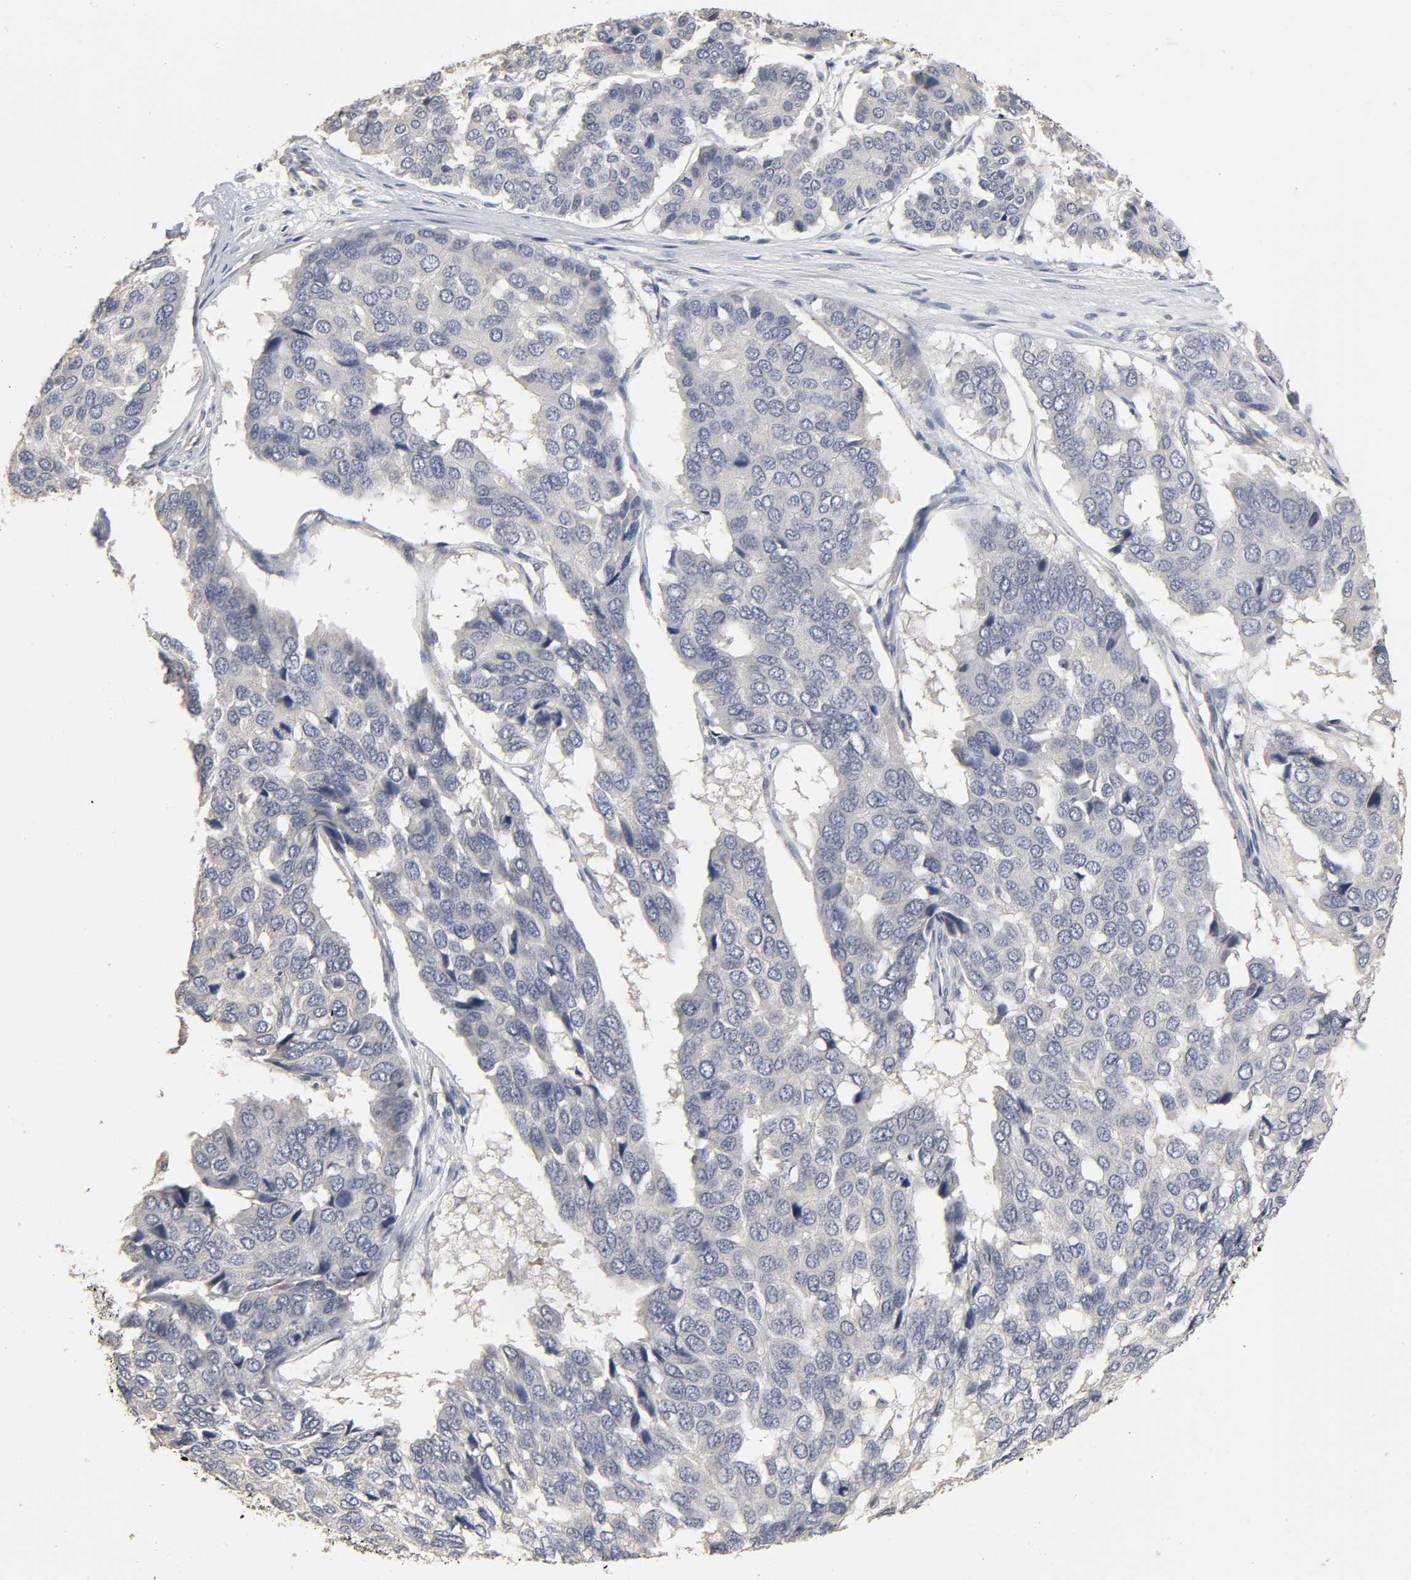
{"staining": {"intensity": "negative", "quantity": "none", "location": "none"}, "tissue": "pancreatic cancer", "cell_type": "Tumor cells", "image_type": "cancer", "snomed": [{"axis": "morphology", "description": "Adenocarcinoma, NOS"}, {"axis": "topography", "description": "Pancreas"}], "caption": "Micrograph shows no significant protein staining in tumor cells of pancreatic cancer.", "gene": "SLC10A2", "patient": {"sex": "male", "age": 50}}